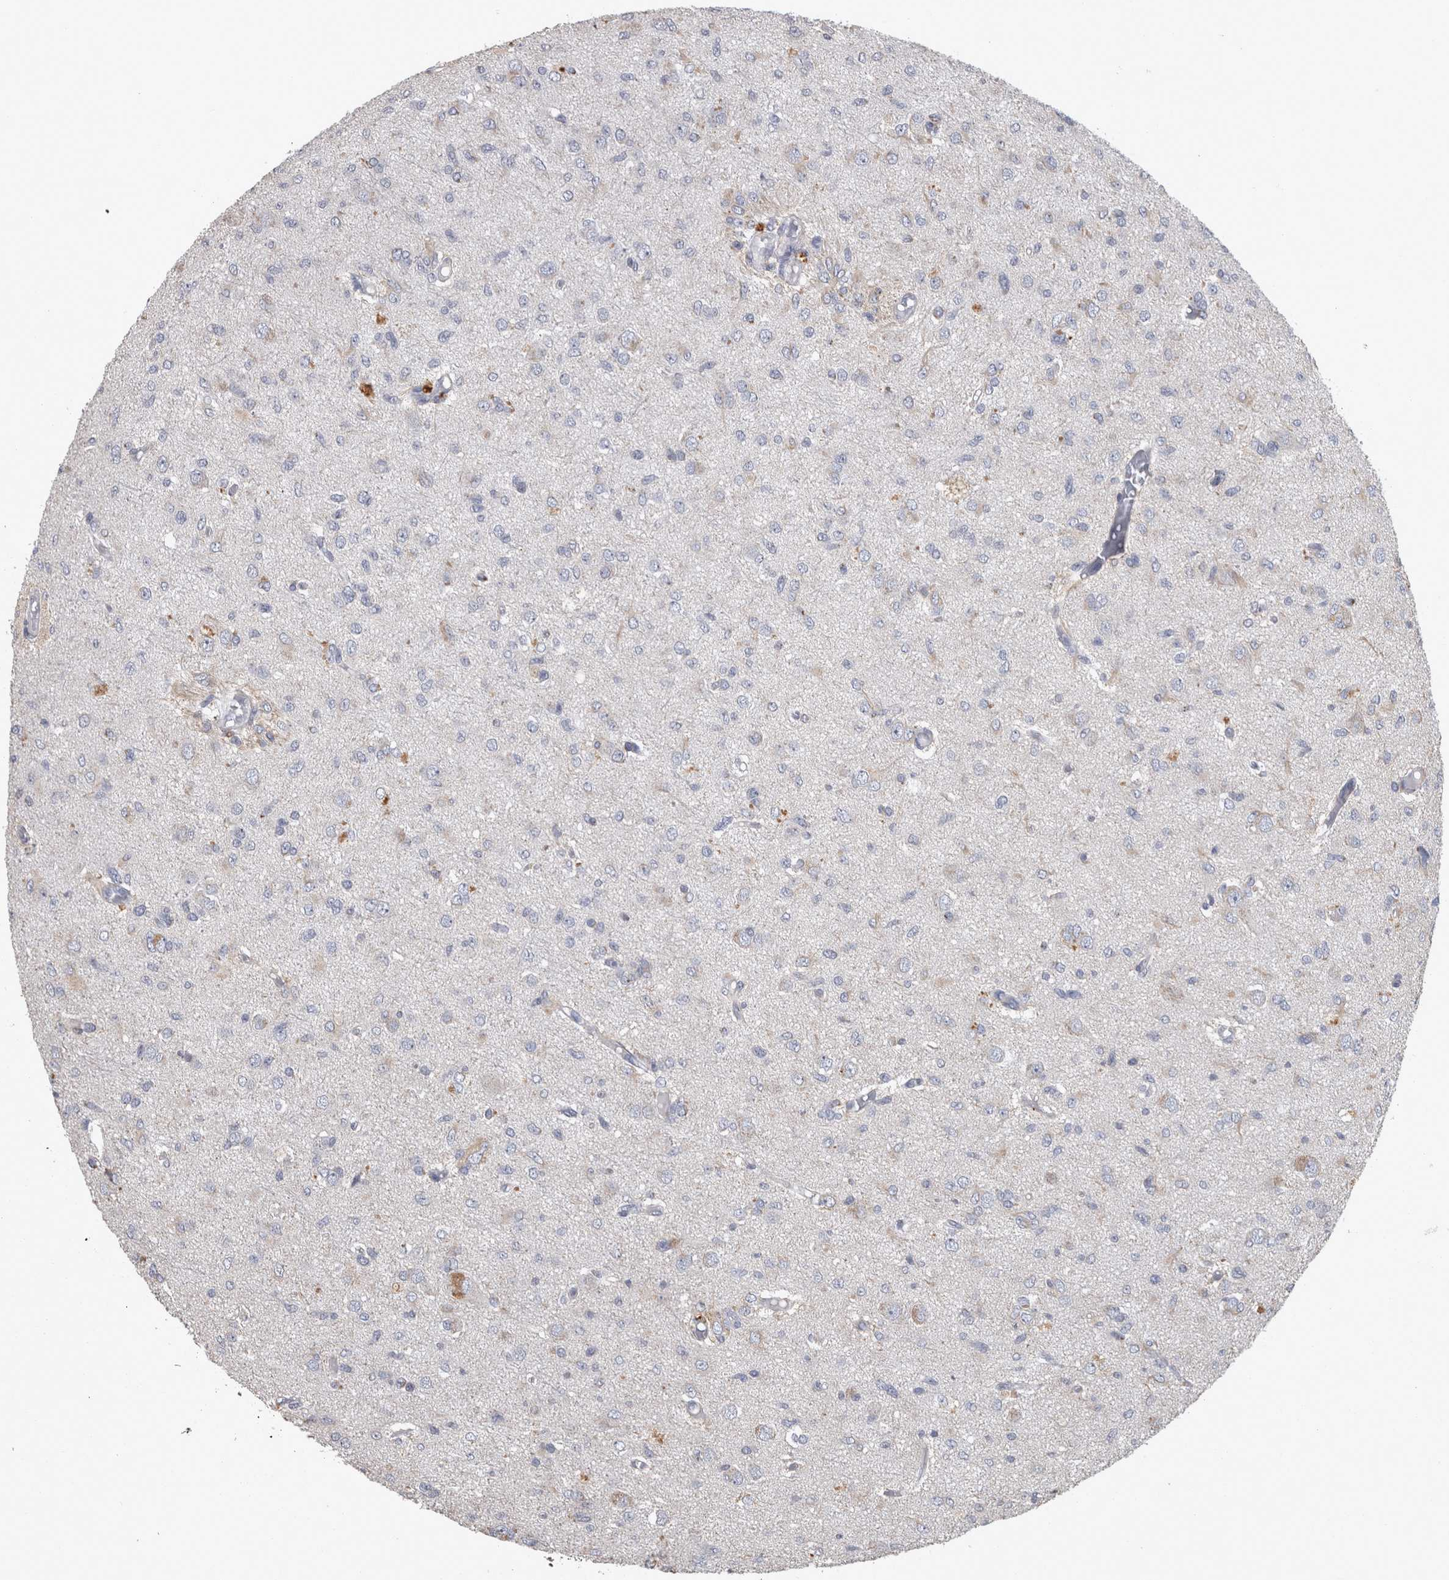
{"staining": {"intensity": "weak", "quantity": "<25%", "location": "cytoplasmic/membranous"}, "tissue": "glioma", "cell_type": "Tumor cells", "image_type": "cancer", "snomed": [{"axis": "morphology", "description": "Glioma, malignant, High grade"}, {"axis": "topography", "description": "Brain"}], "caption": "Immunohistochemical staining of malignant glioma (high-grade) demonstrates no significant expression in tumor cells. Nuclei are stained in blue.", "gene": "DBT", "patient": {"sex": "female", "age": 59}}